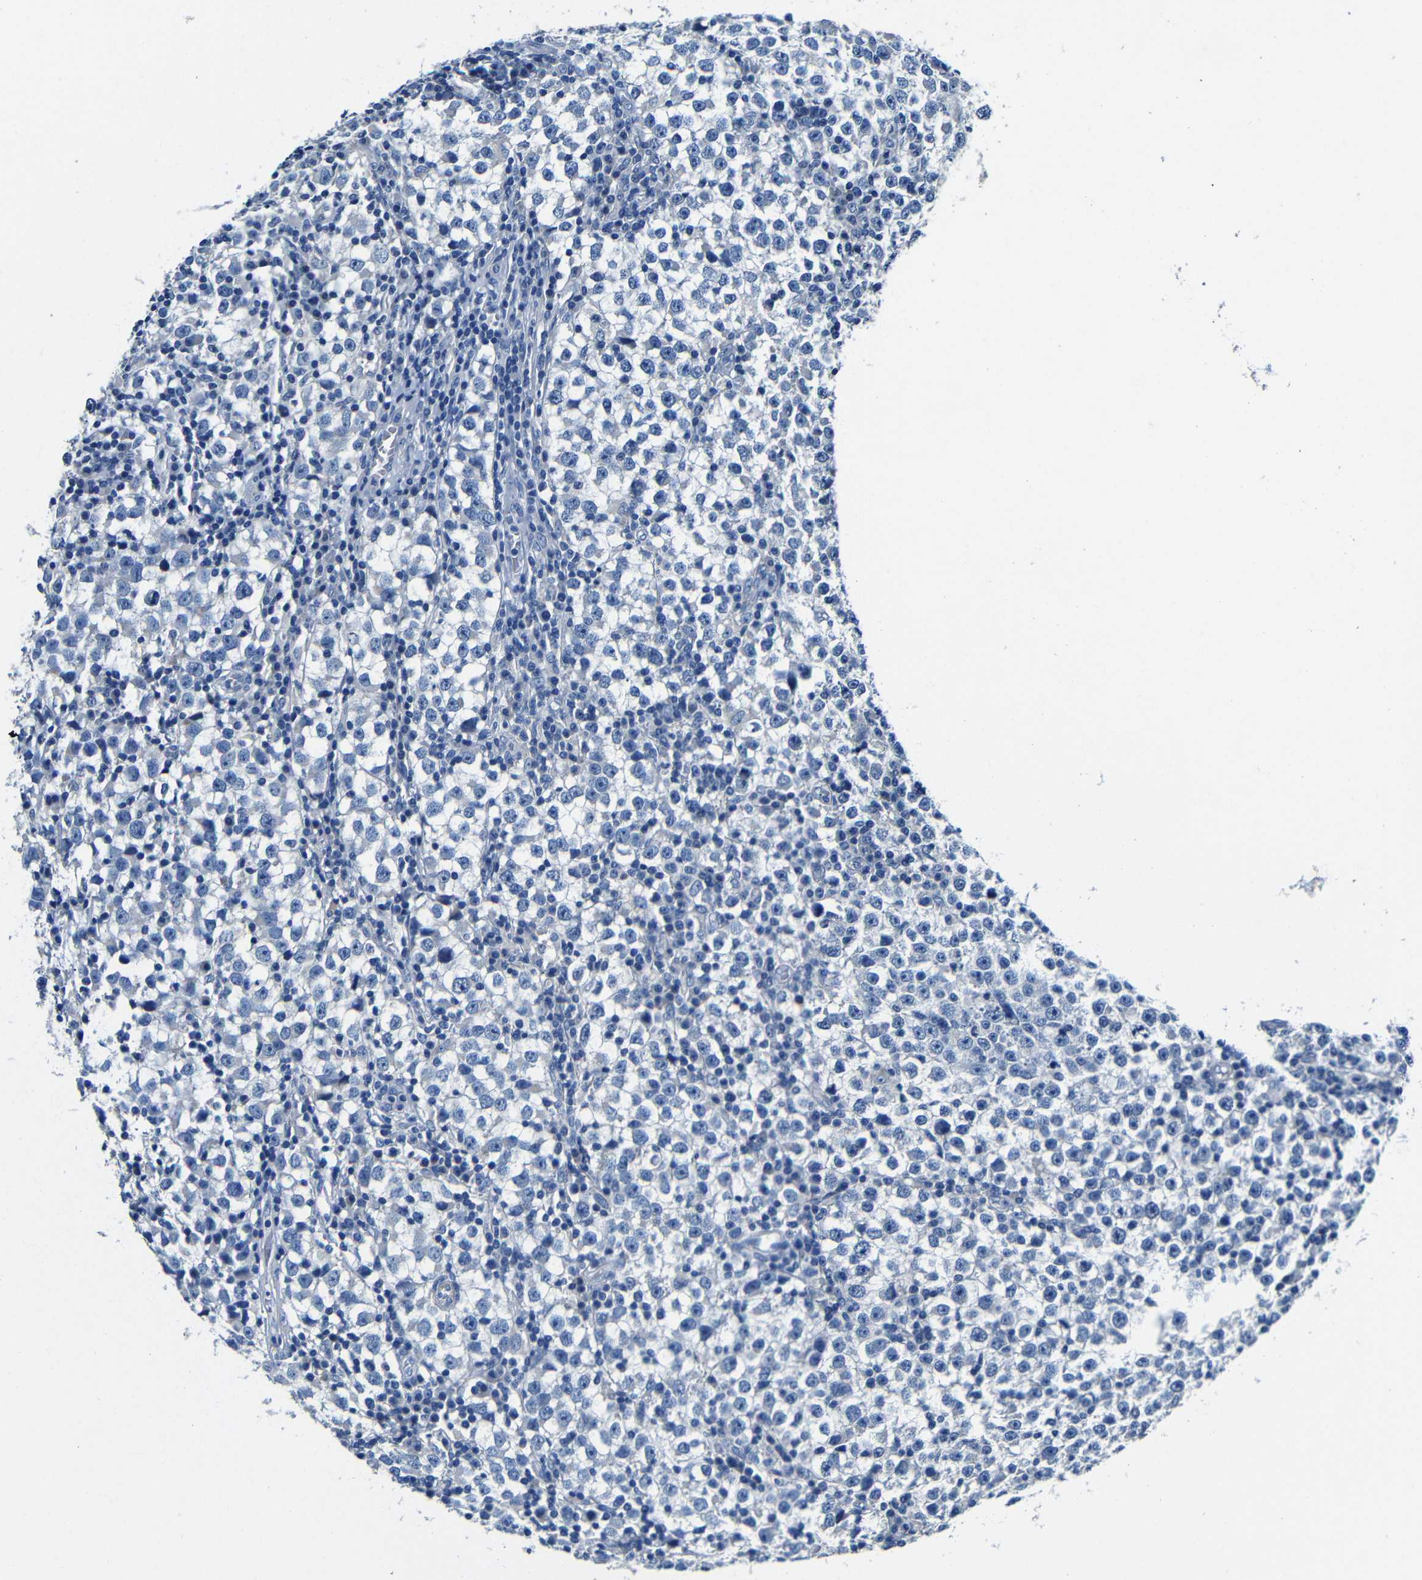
{"staining": {"intensity": "negative", "quantity": "none", "location": "none"}, "tissue": "testis cancer", "cell_type": "Tumor cells", "image_type": "cancer", "snomed": [{"axis": "morphology", "description": "Seminoma, NOS"}, {"axis": "topography", "description": "Testis"}], "caption": "Histopathology image shows no protein expression in tumor cells of testis cancer tissue. (DAB (3,3'-diaminobenzidine) immunohistochemistry (IHC) with hematoxylin counter stain).", "gene": "TNFAIP1", "patient": {"sex": "male", "age": 65}}